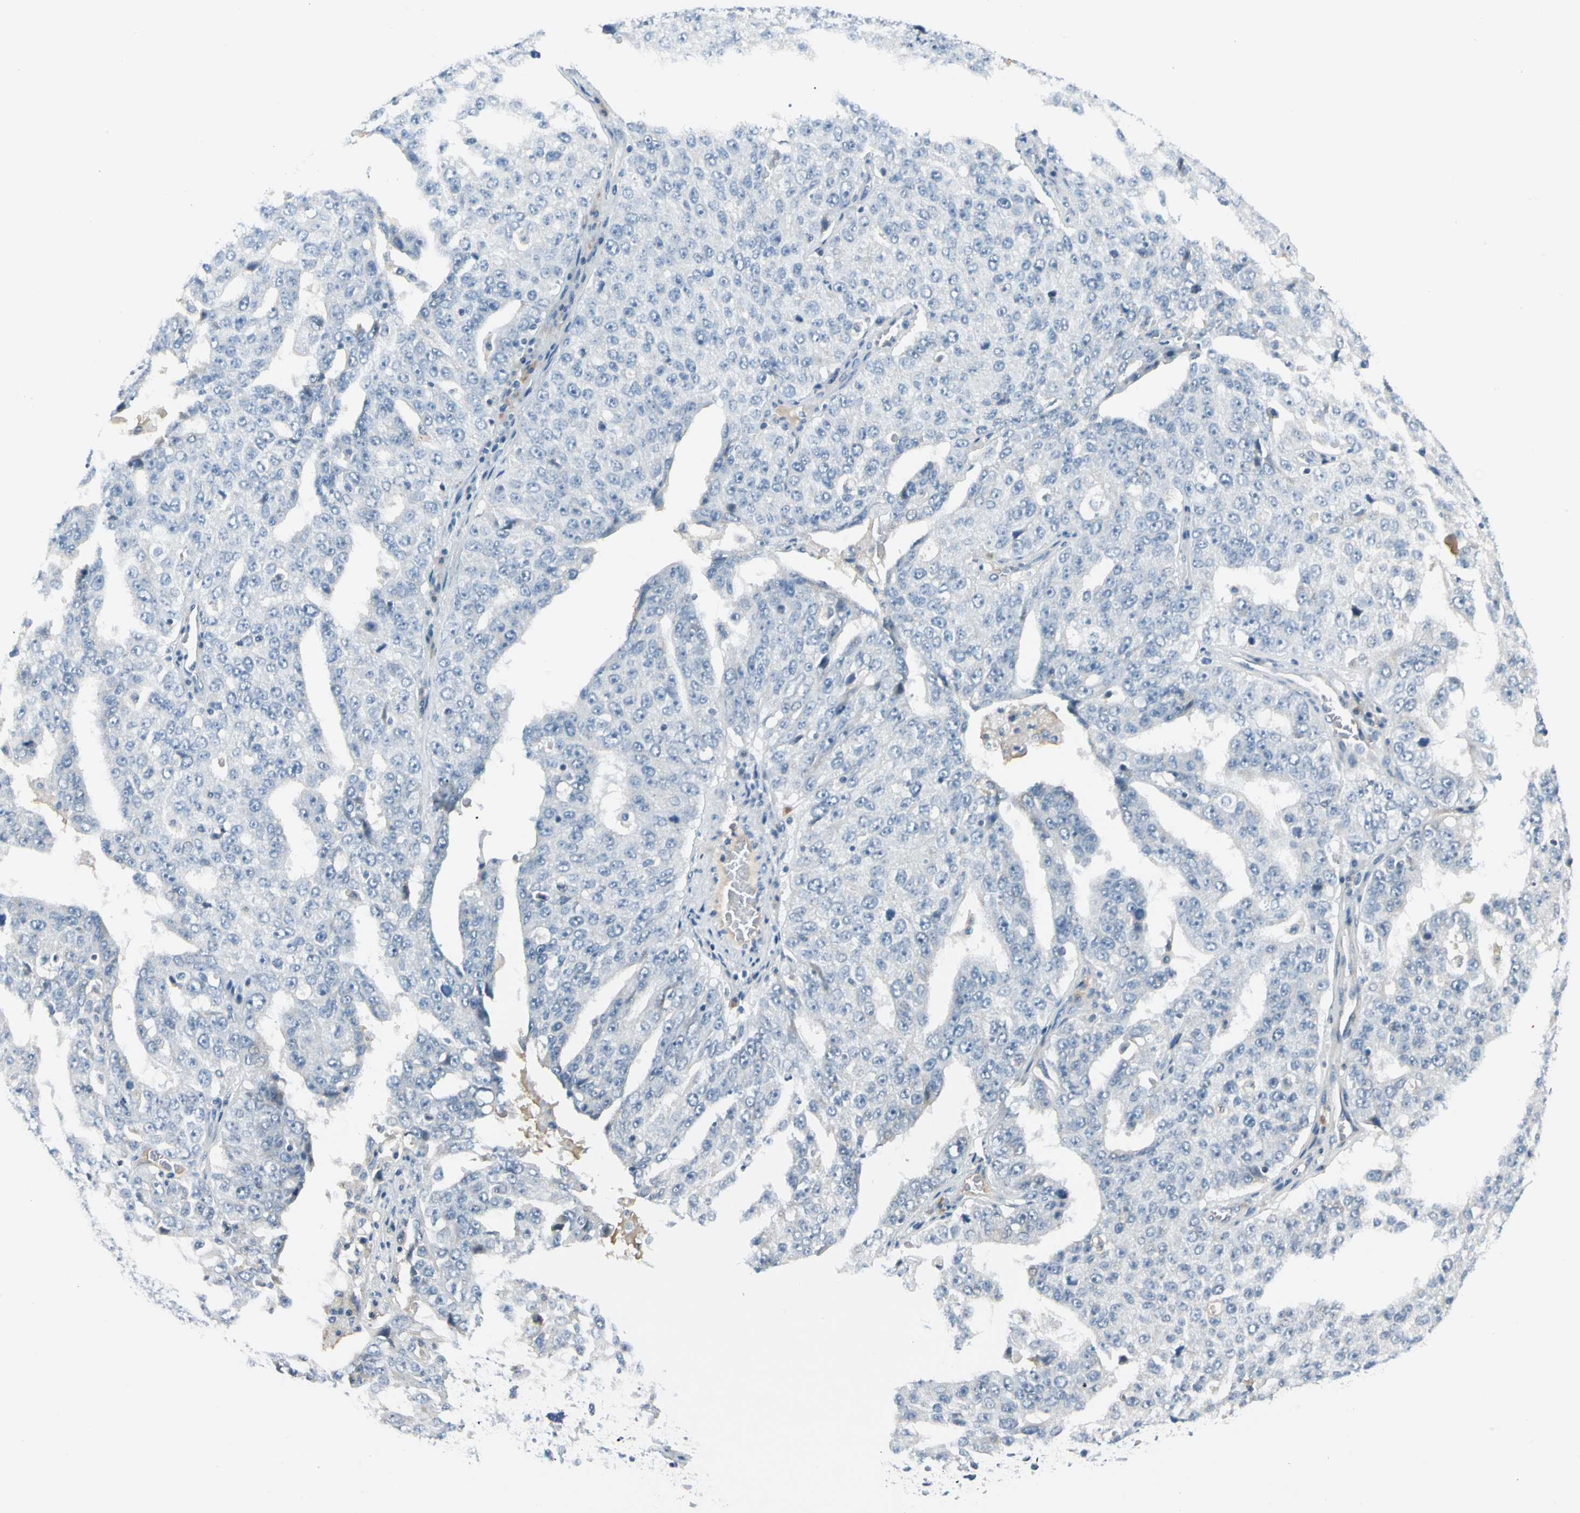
{"staining": {"intensity": "negative", "quantity": "none", "location": "none"}, "tissue": "ovarian cancer", "cell_type": "Tumor cells", "image_type": "cancer", "snomed": [{"axis": "morphology", "description": "Carcinoma, endometroid"}, {"axis": "topography", "description": "Ovary"}], "caption": "High power microscopy image of an IHC image of ovarian endometroid carcinoma, revealing no significant staining in tumor cells. (DAB (3,3'-diaminobenzidine) immunohistochemistry (IHC), high magnification).", "gene": "ZSCAN1", "patient": {"sex": "female", "age": 62}}